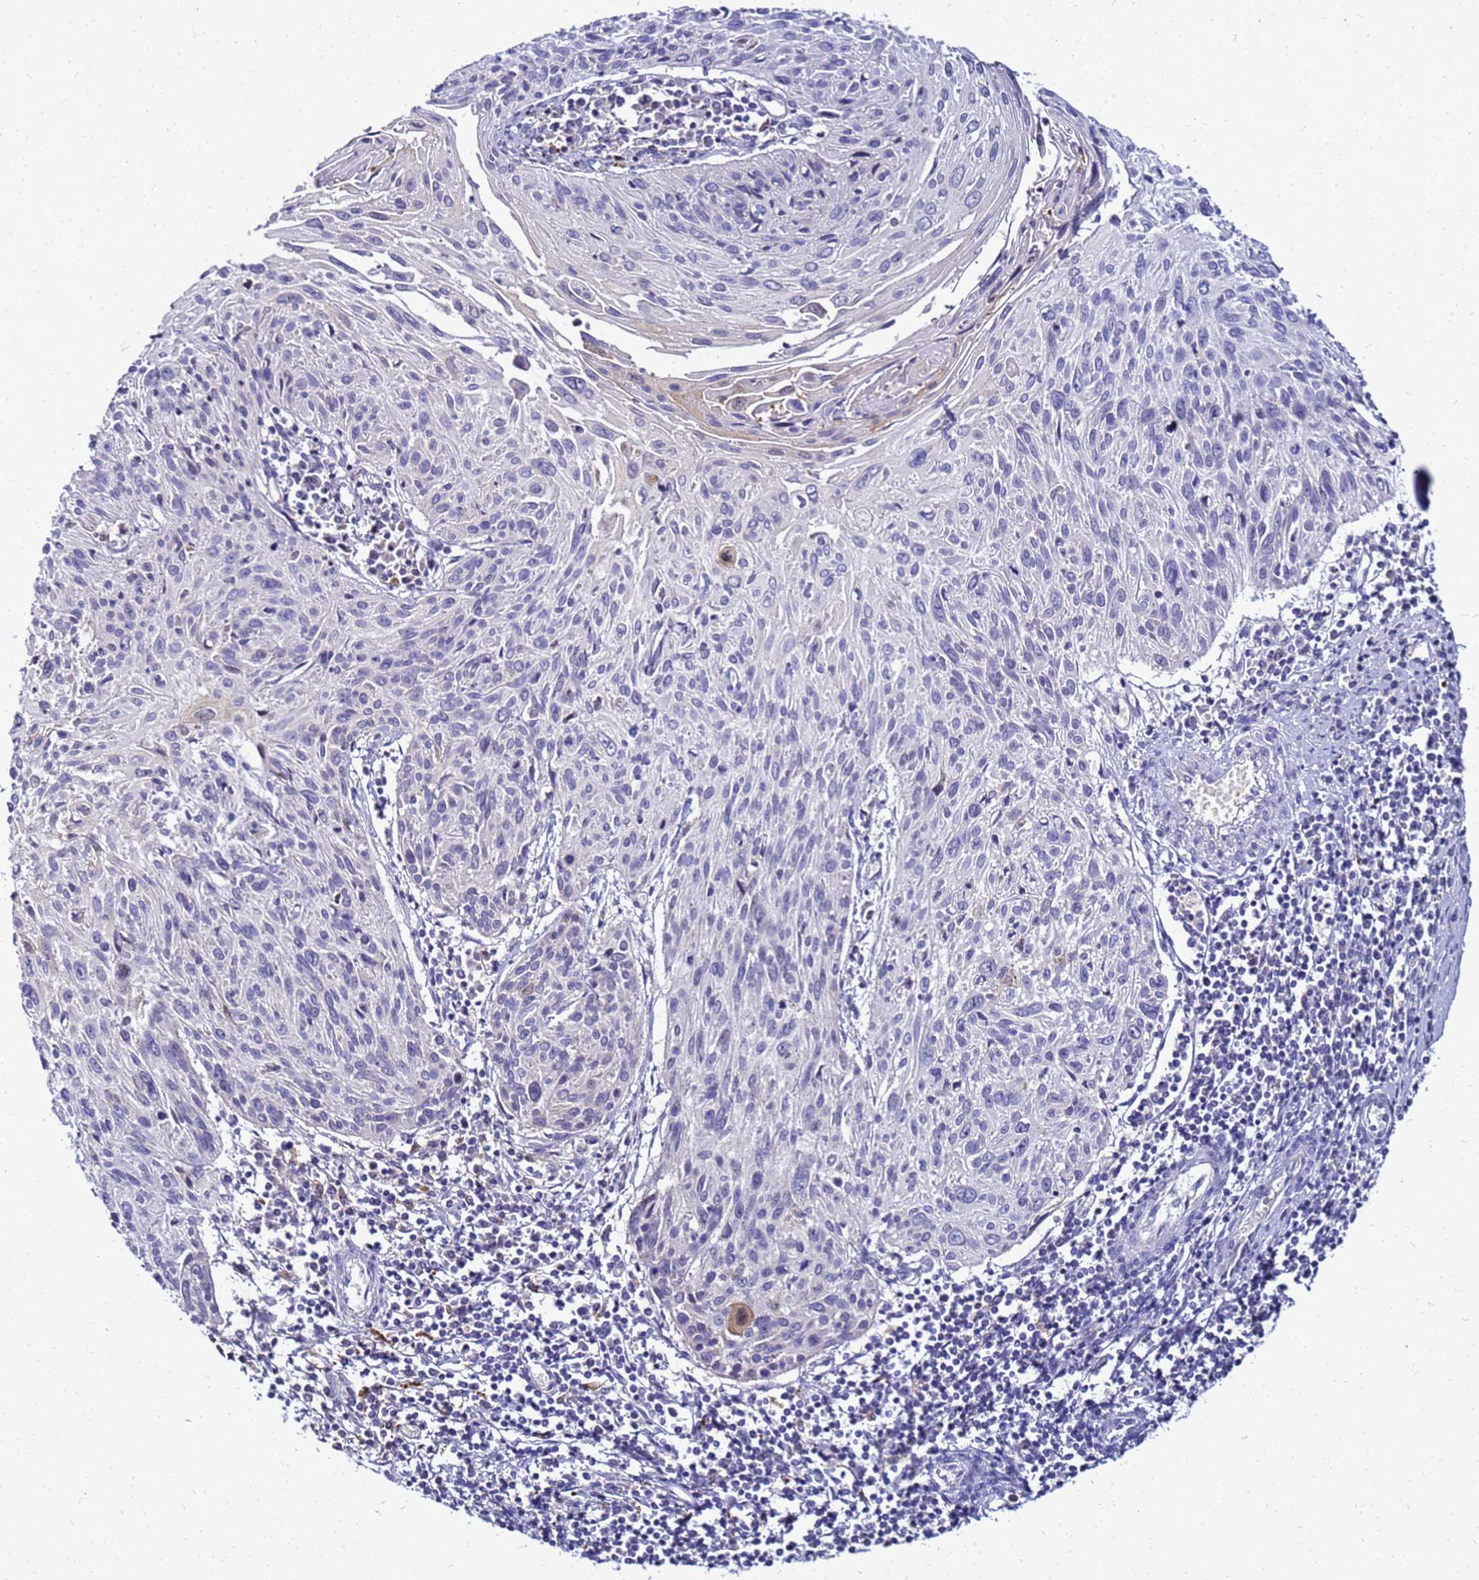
{"staining": {"intensity": "moderate", "quantity": "<25%", "location": "cytoplasmic/membranous,nuclear"}, "tissue": "cervical cancer", "cell_type": "Tumor cells", "image_type": "cancer", "snomed": [{"axis": "morphology", "description": "Squamous cell carcinoma, NOS"}, {"axis": "topography", "description": "Cervix"}], "caption": "IHC photomicrograph of cervical cancer (squamous cell carcinoma) stained for a protein (brown), which exhibits low levels of moderate cytoplasmic/membranous and nuclear positivity in about <25% of tumor cells.", "gene": "CSTA", "patient": {"sex": "female", "age": 51}}